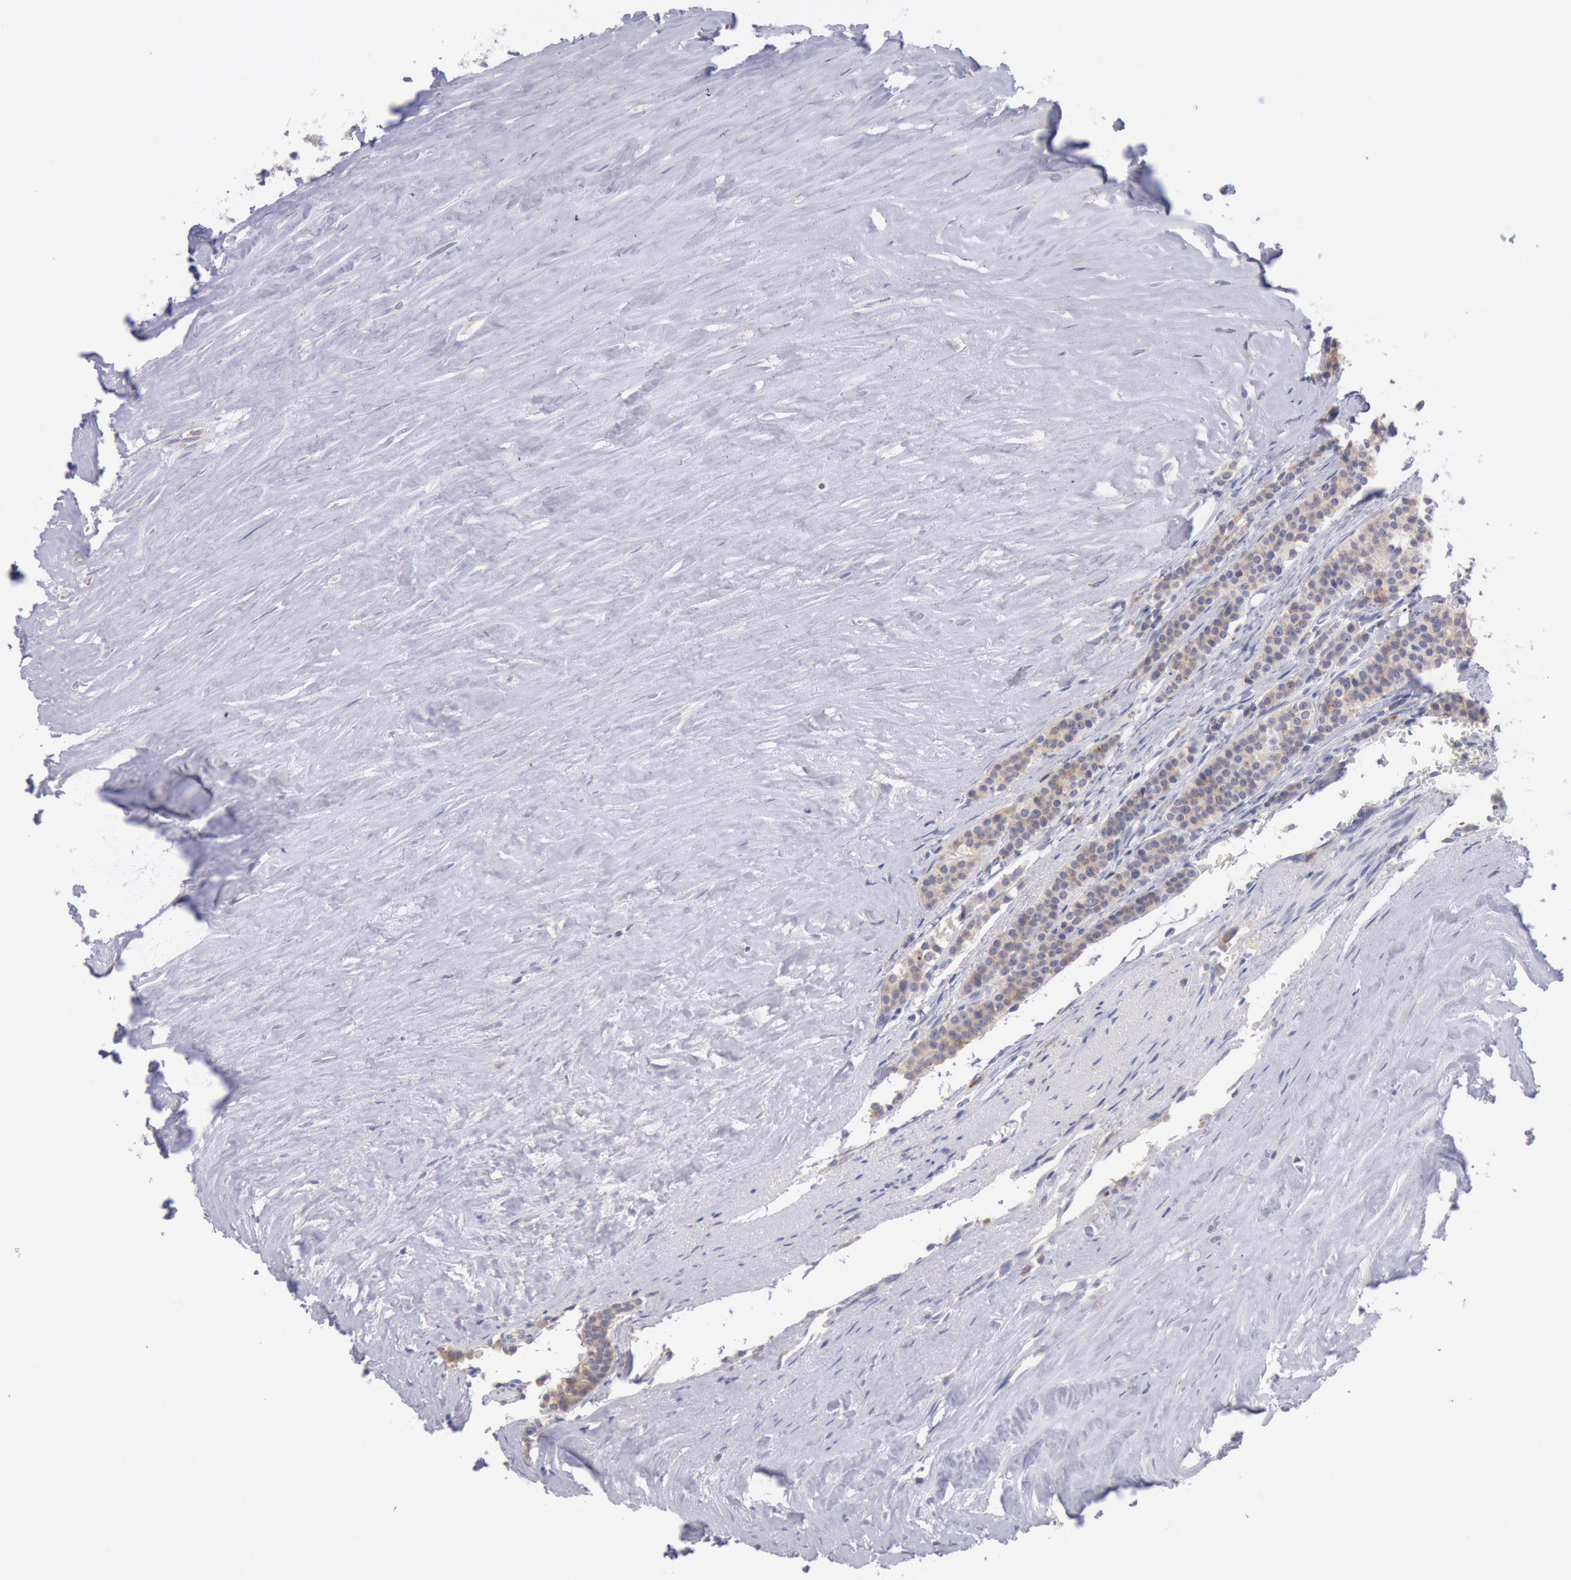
{"staining": {"intensity": "weak", "quantity": ">75%", "location": "cytoplasmic/membranous"}, "tissue": "carcinoid", "cell_type": "Tumor cells", "image_type": "cancer", "snomed": [{"axis": "morphology", "description": "Carcinoid, malignant, NOS"}, {"axis": "topography", "description": "Small intestine"}], "caption": "Tumor cells exhibit low levels of weak cytoplasmic/membranous positivity in approximately >75% of cells in malignant carcinoid.", "gene": "GAL3ST1", "patient": {"sex": "male", "age": 63}}